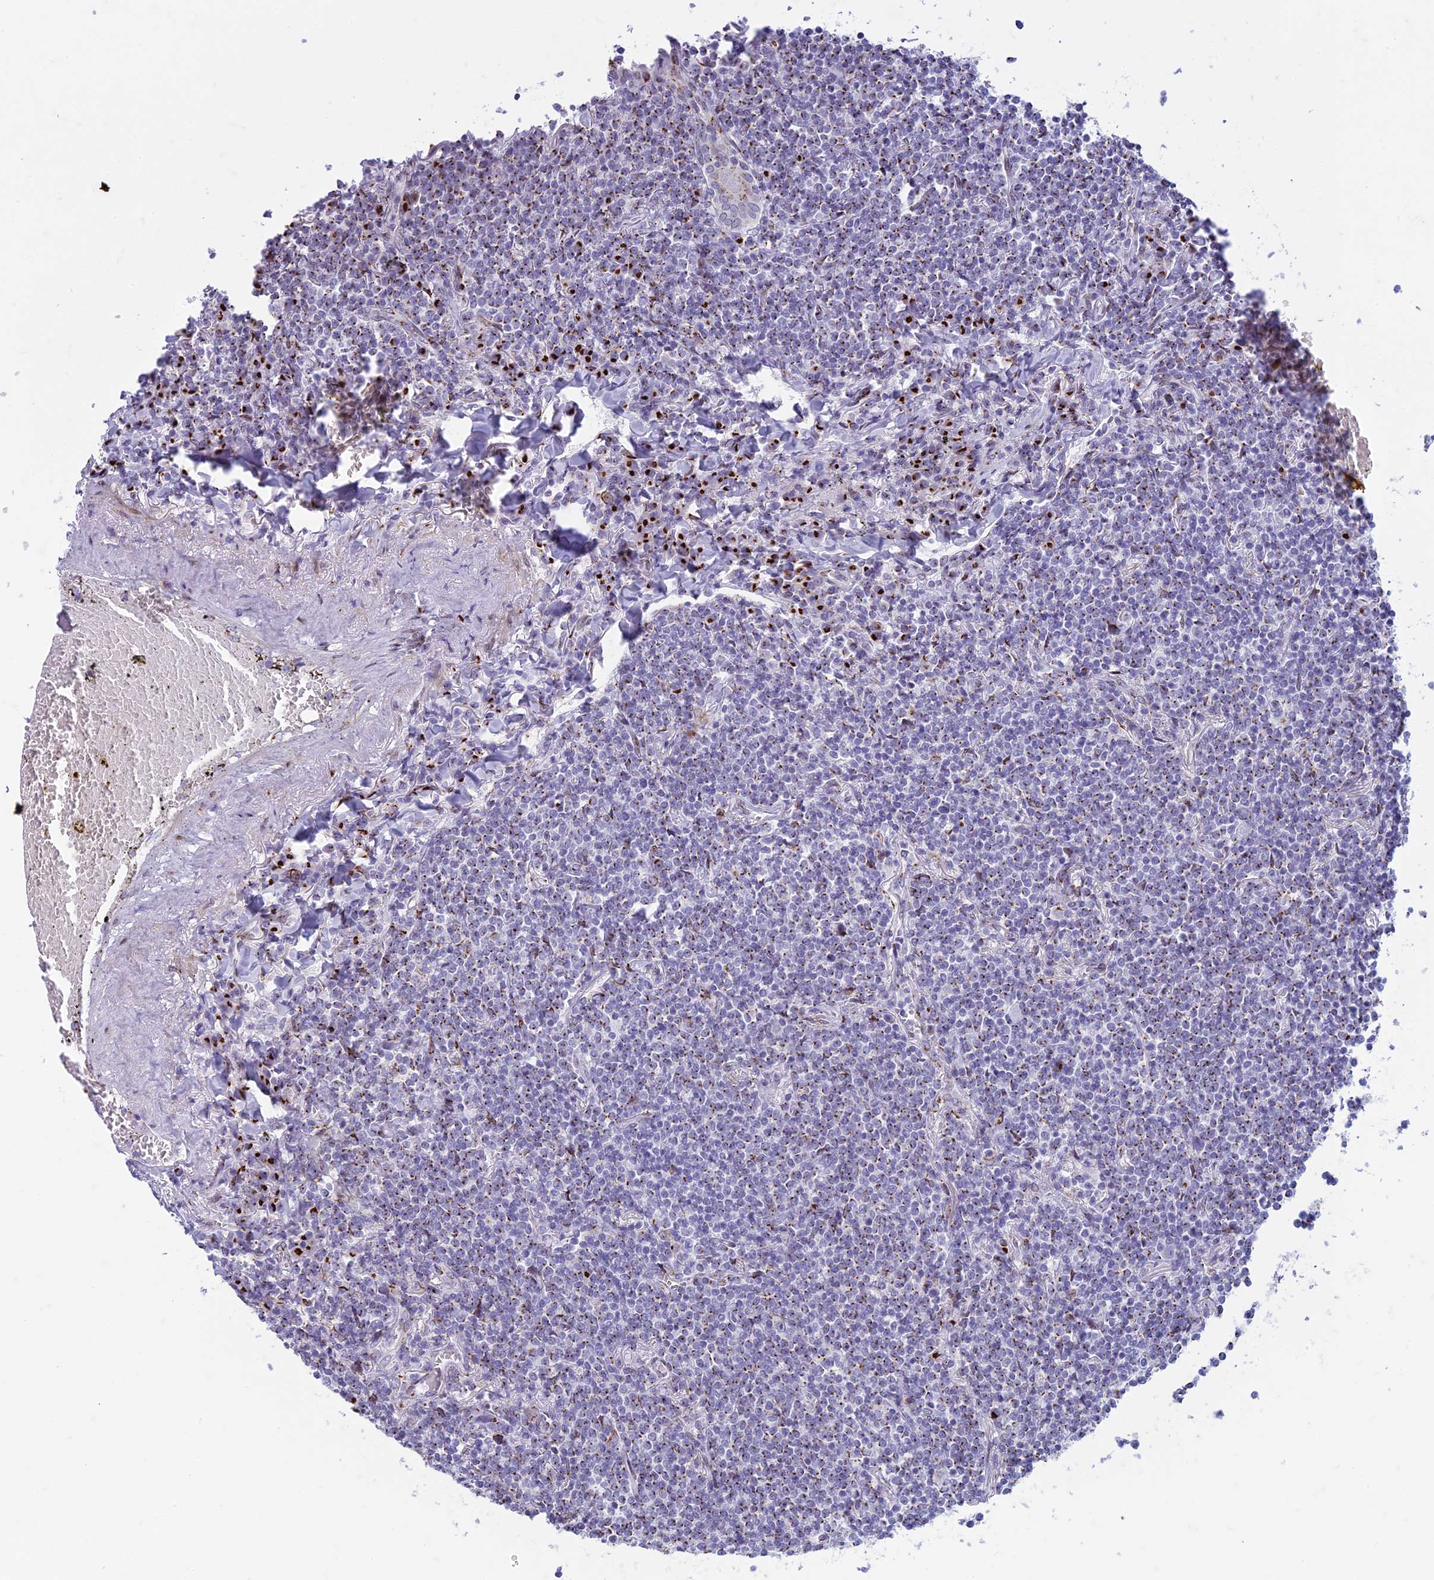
{"staining": {"intensity": "moderate", "quantity": "25%-75%", "location": "cytoplasmic/membranous"}, "tissue": "lymphoma", "cell_type": "Tumor cells", "image_type": "cancer", "snomed": [{"axis": "morphology", "description": "Malignant lymphoma, non-Hodgkin's type, Low grade"}, {"axis": "topography", "description": "Lung"}], "caption": "This is a histology image of immunohistochemistry (IHC) staining of lymphoma, which shows moderate positivity in the cytoplasmic/membranous of tumor cells.", "gene": "FAM3C", "patient": {"sex": "female", "age": 71}}